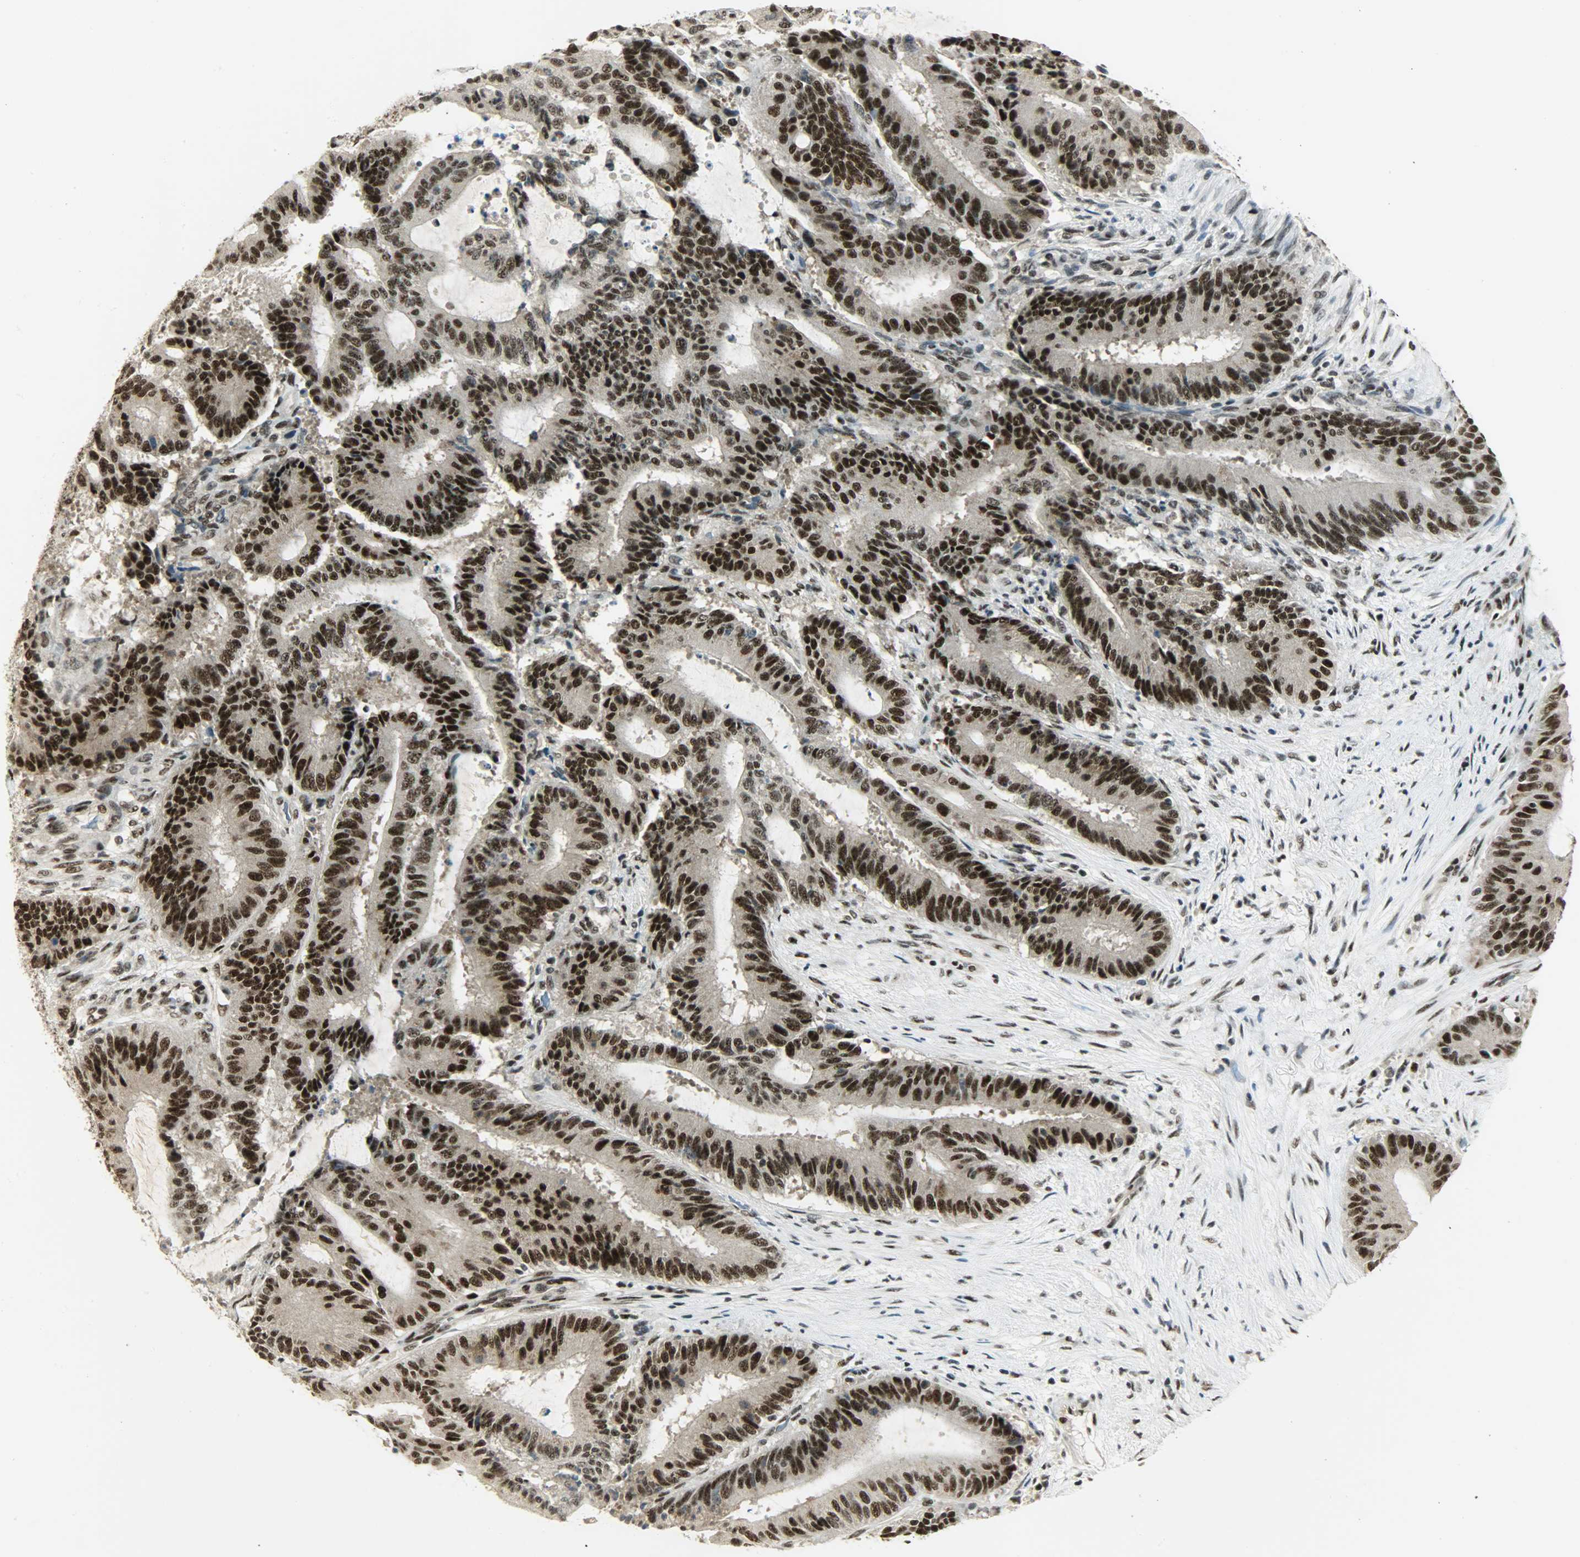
{"staining": {"intensity": "strong", "quantity": ">75%", "location": "nuclear"}, "tissue": "liver cancer", "cell_type": "Tumor cells", "image_type": "cancer", "snomed": [{"axis": "morphology", "description": "Cholangiocarcinoma"}, {"axis": "topography", "description": "Liver"}], "caption": "Brown immunohistochemical staining in human liver cancer reveals strong nuclear expression in approximately >75% of tumor cells.", "gene": "SUGP1", "patient": {"sex": "female", "age": 73}}